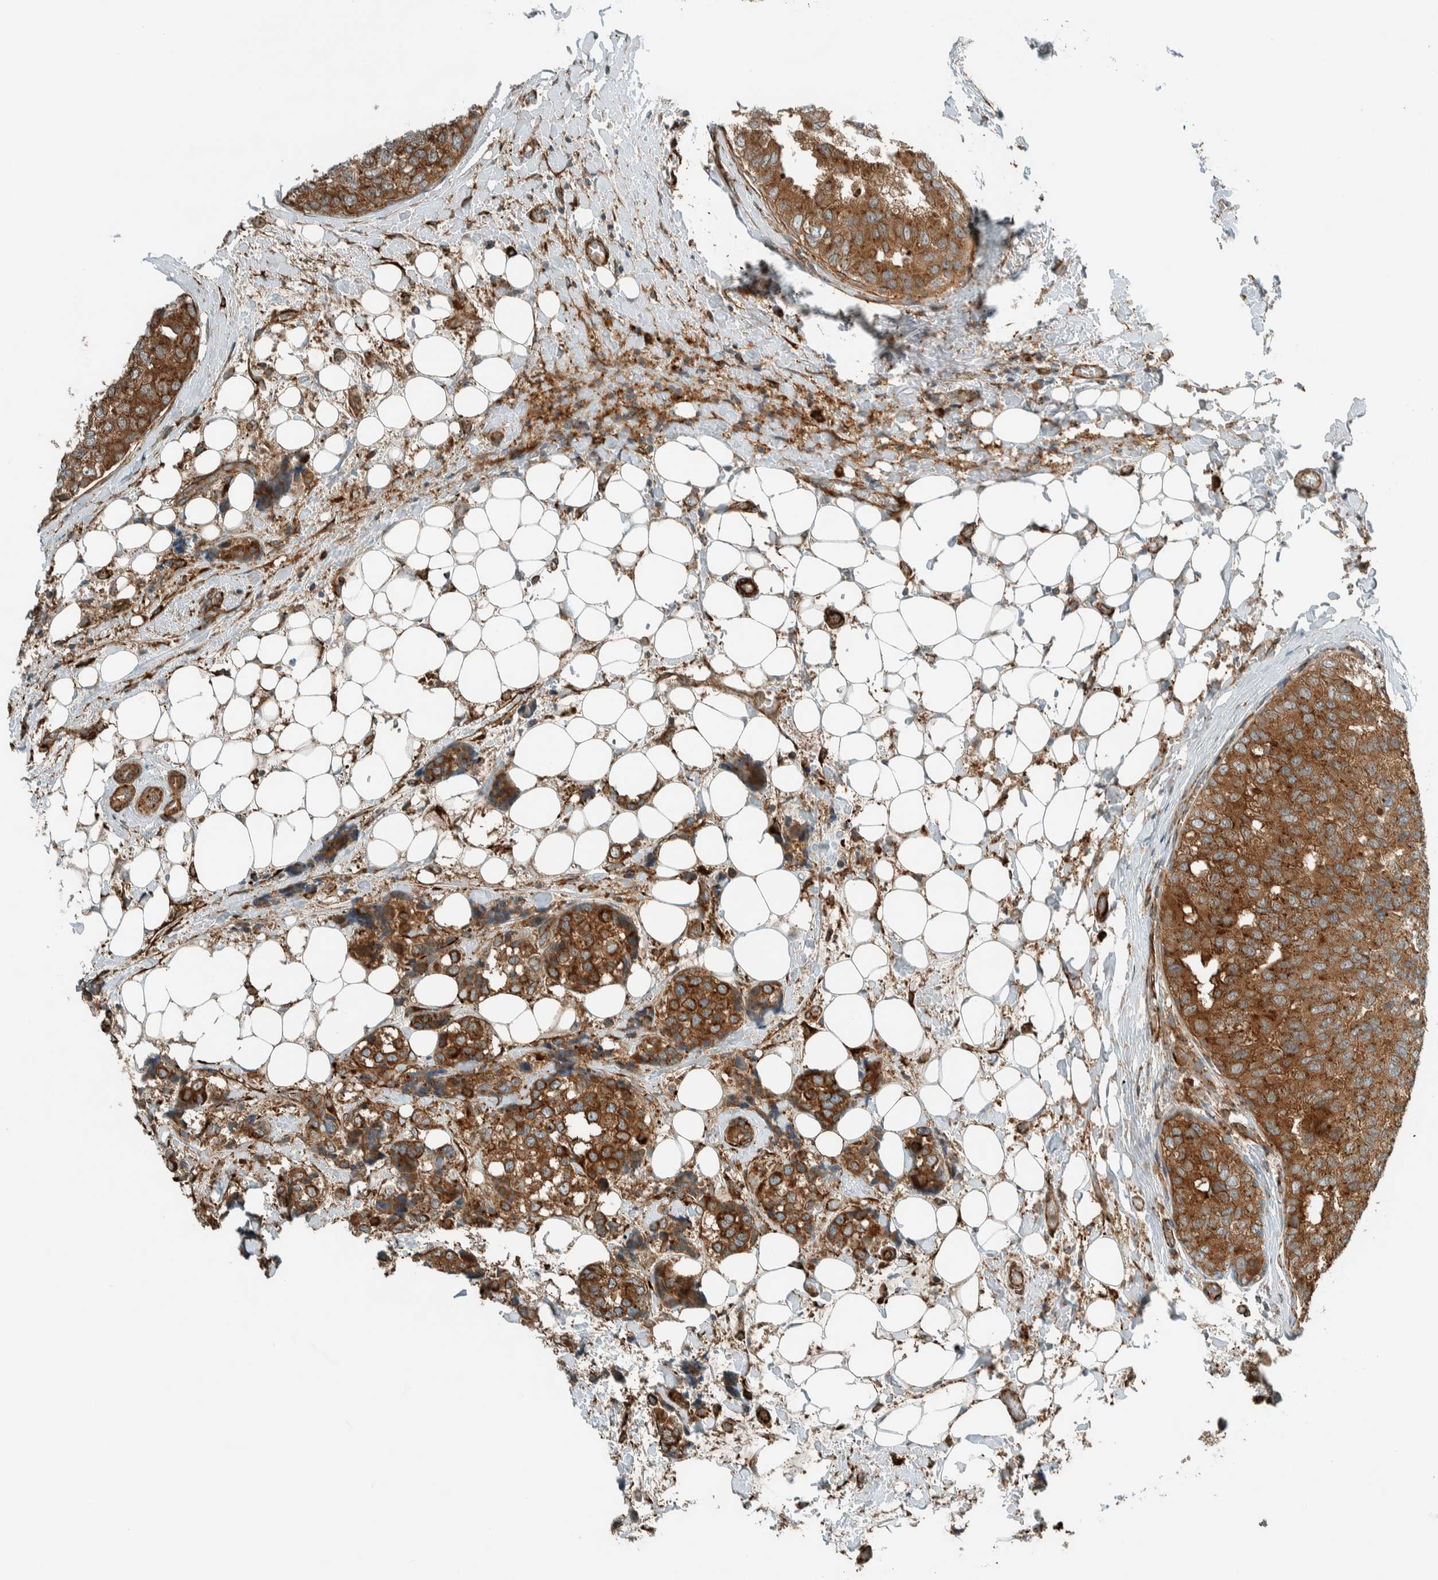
{"staining": {"intensity": "moderate", "quantity": ">75%", "location": "cytoplasmic/membranous"}, "tissue": "breast cancer", "cell_type": "Tumor cells", "image_type": "cancer", "snomed": [{"axis": "morphology", "description": "Normal tissue, NOS"}, {"axis": "morphology", "description": "Duct carcinoma"}, {"axis": "topography", "description": "Breast"}], "caption": "This micrograph reveals breast cancer (intraductal carcinoma) stained with immunohistochemistry (IHC) to label a protein in brown. The cytoplasmic/membranous of tumor cells show moderate positivity for the protein. Nuclei are counter-stained blue.", "gene": "EXOC7", "patient": {"sex": "female", "age": 43}}